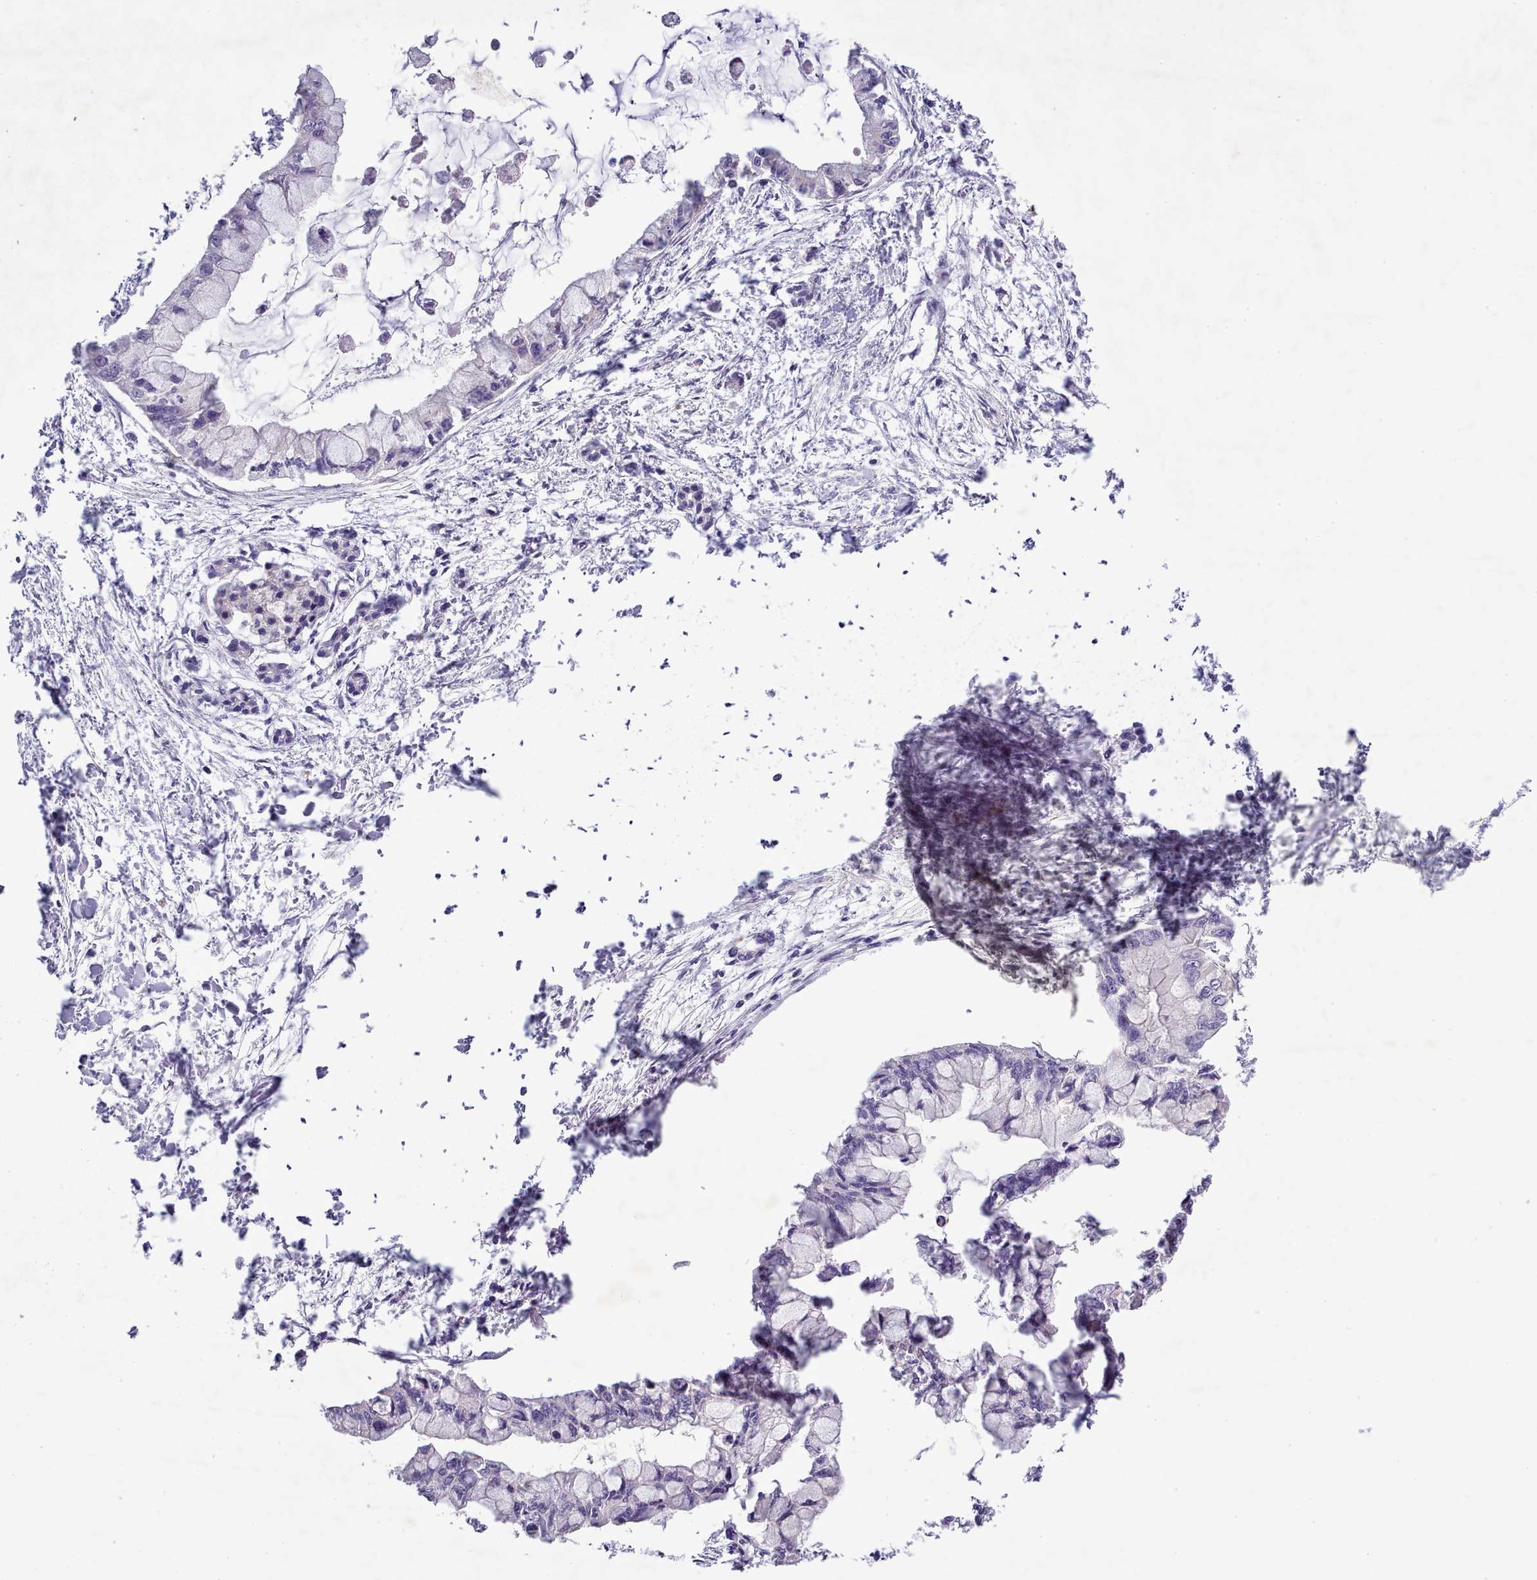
{"staining": {"intensity": "negative", "quantity": "none", "location": "none"}, "tissue": "pancreatic cancer", "cell_type": "Tumor cells", "image_type": "cancer", "snomed": [{"axis": "morphology", "description": "Adenocarcinoma, NOS"}, {"axis": "topography", "description": "Pancreas"}], "caption": "Tumor cells show no significant protein positivity in adenocarcinoma (pancreatic).", "gene": "SETX", "patient": {"sex": "male", "age": 48}}